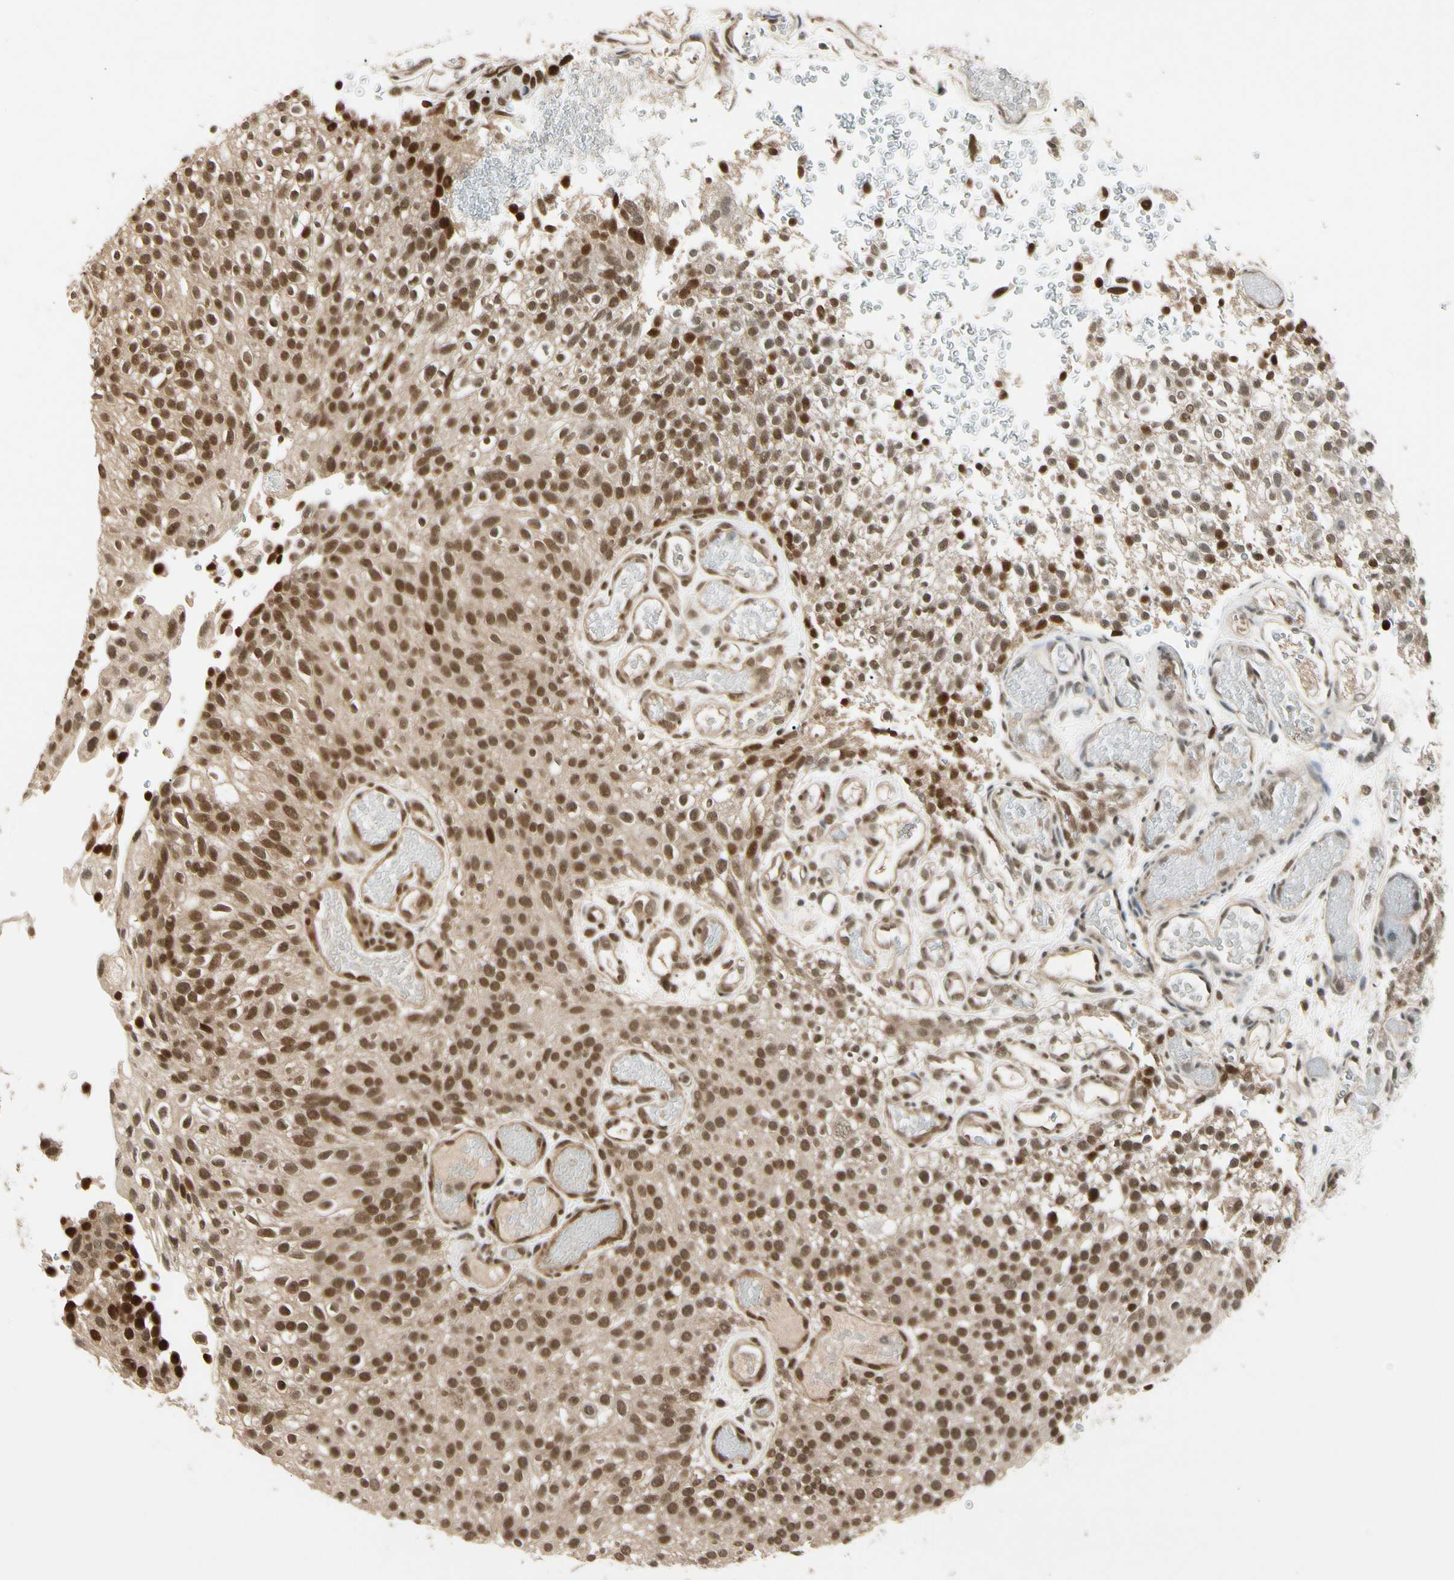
{"staining": {"intensity": "moderate", "quantity": ">75%", "location": "cytoplasmic/membranous,nuclear"}, "tissue": "urothelial cancer", "cell_type": "Tumor cells", "image_type": "cancer", "snomed": [{"axis": "morphology", "description": "Urothelial carcinoma, Low grade"}, {"axis": "topography", "description": "Urinary bladder"}], "caption": "Moderate cytoplasmic/membranous and nuclear staining for a protein is seen in approximately >75% of tumor cells of urothelial cancer using immunohistochemistry (IHC).", "gene": "ZSCAN12", "patient": {"sex": "male", "age": 78}}